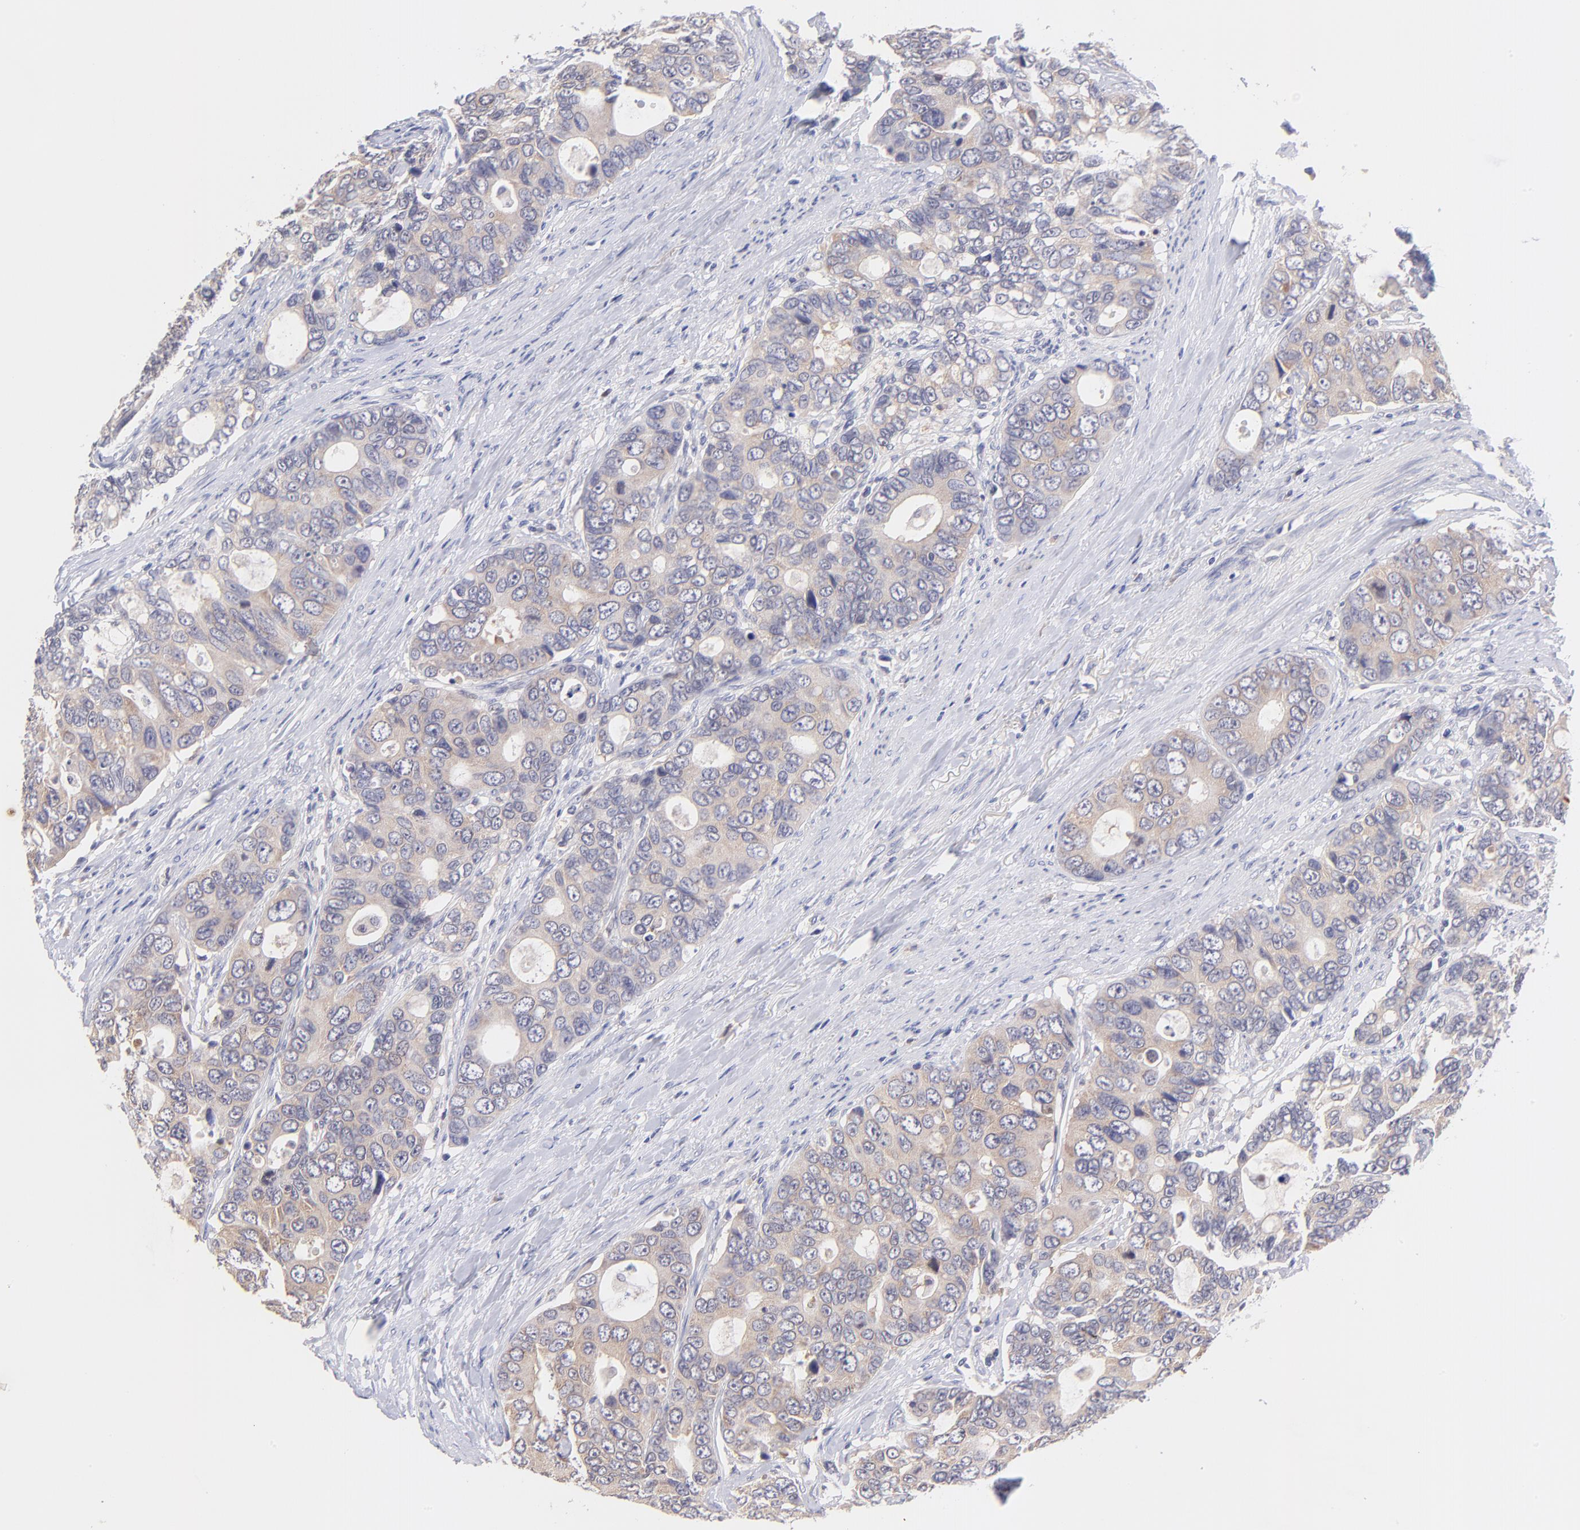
{"staining": {"intensity": "weak", "quantity": ">75%", "location": "cytoplasmic/membranous"}, "tissue": "colorectal cancer", "cell_type": "Tumor cells", "image_type": "cancer", "snomed": [{"axis": "morphology", "description": "Adenocarcinoma, NOS"}, {"axis": "topography", "description": "Rectum"}], "caption": "Tumor cells demonstrate weak cytoplasmic/membranous expression in approximately >75% of cells in colorectal adenocarcinoma.", "gene": "RPL11", "patient": {"sex": "female", "age": 67}}